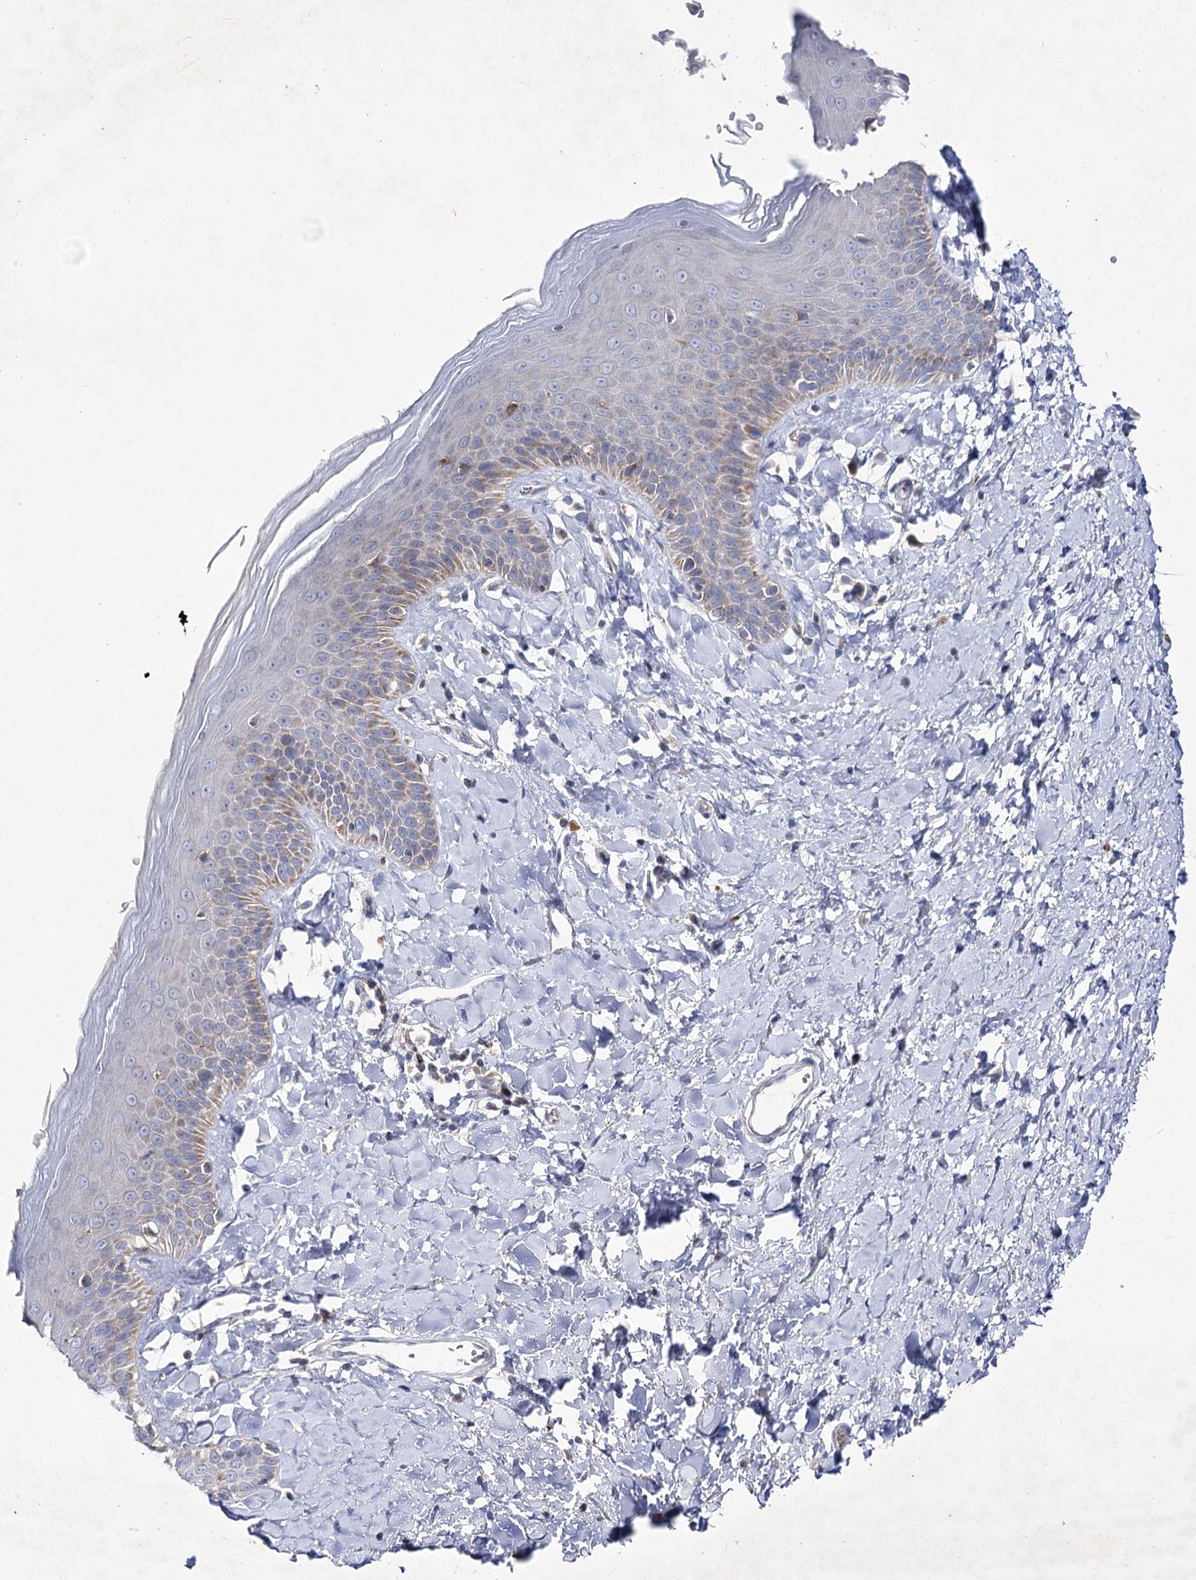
{"staining": {"intensity": "weak", "quantity": "25%-75%", "location": "cytoplasmic/membranous"}, "tissue": "skin", "cell_type": "Epidermal cells", "image_type": "normal", "snomed": [{"axis": "morphology", "description": "Normal tissue, NOS"}, {"axis": "topography", "description": "Anal"}], "caption": "Immunohistochemistry (IHC) micrograph of benign skin: human skin stained using immunohistochemistry exhibits low levels of weak protein expression localized specifically in the cytoplasmic/membranous of epidermal cells, appearing as a cytoplasmic/membranous brown color.", "gene": "COX15", "patient": {"sex": "male", "age": 69}}